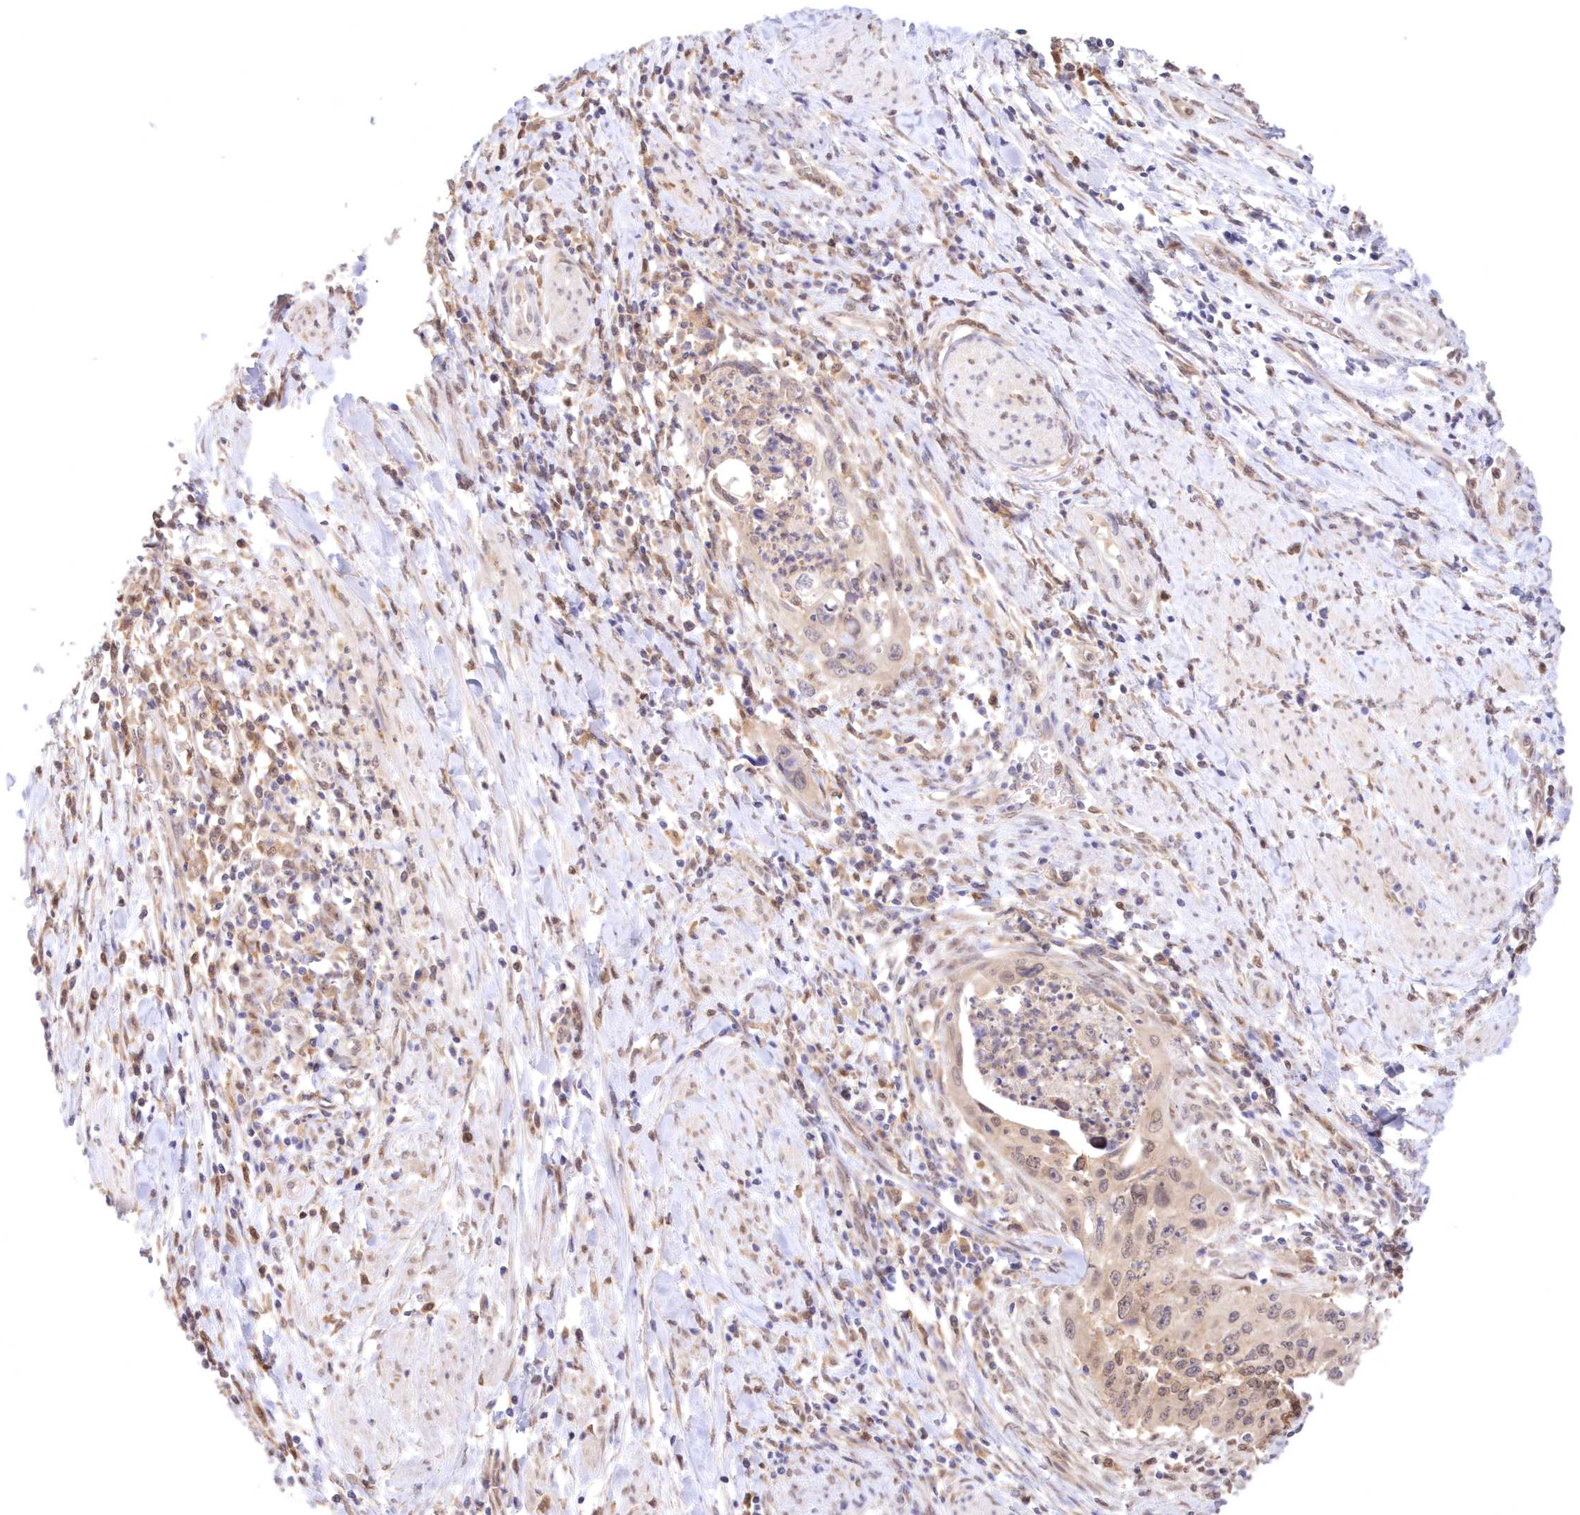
{"staining": {"intensity": "weak", "quantity": ">75%", "location": "nuclear"}, "tissue": "cervical cancer", "cell_type": "Tumor cells", "image_type": "cancer", "snomed": [{"axis": "morphology", "description": "Squamous cell carcinoma, NOS"}, {"axis": "topography", "description": "Cervix"}], "caption": "Protein expression by immunohistochemistry (IHC) reveals weak nuclear expression in approximately >75% of tumor cells in squamous cell carcinoma (cervical).", "gene": "RNPEP", "patient": {"sex": "female", "age": 38}}